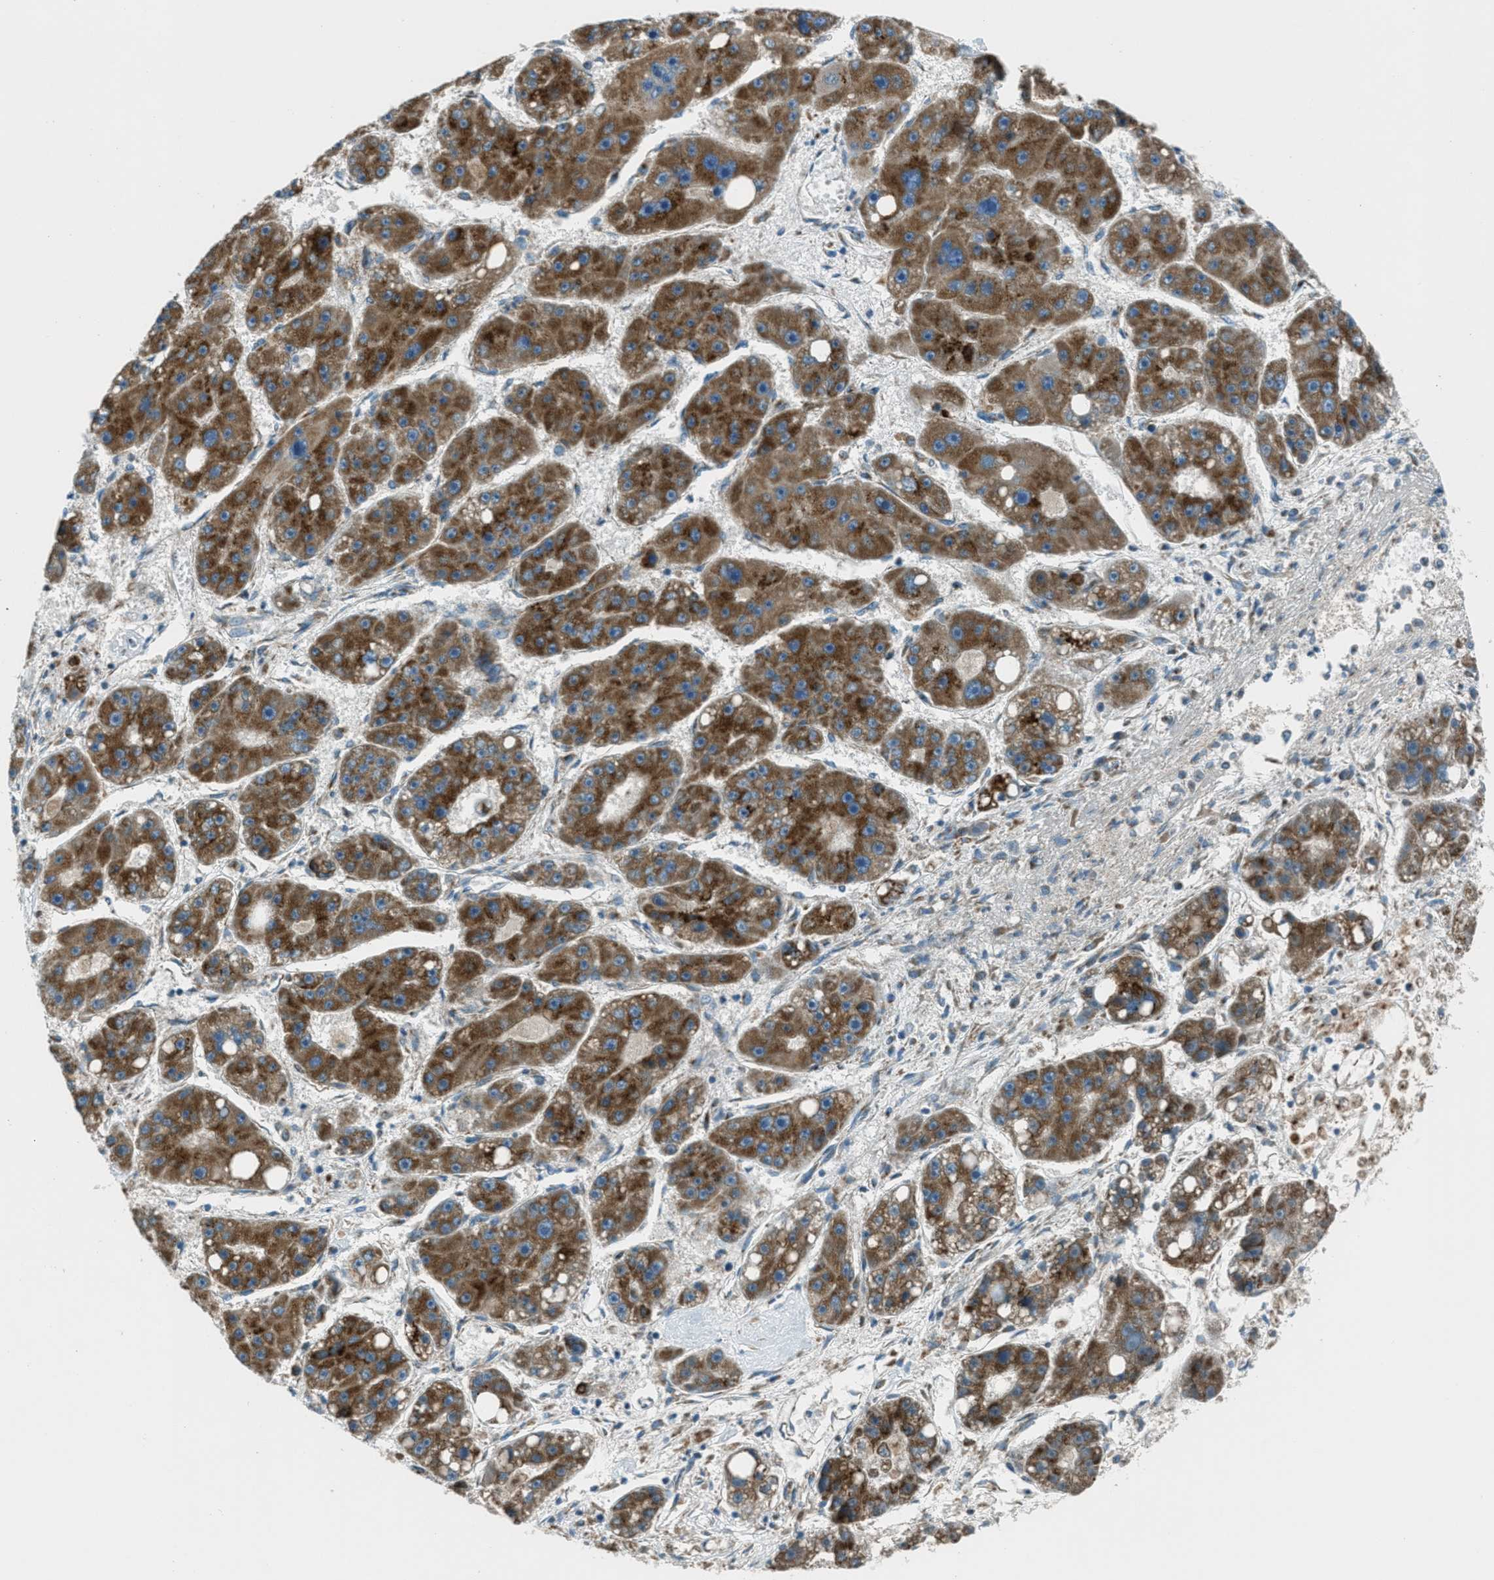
{"staining": {"intensity": "strong", "quantity": ">75%", "location": "cytoplasmic/membranous"}, "tissue": "liver cancer", "cell_type": "Tumor cells", "image_type": "cancer", "snomed": [{"axis": "morphology", "description": "Carcinoma, Hepatocellular, NOS"}, {"axis": "topography", "description": "Liver"}], "caption": "Strong cytoplasmic/membranous protein positivity is present in approximately >75% of tumor cells in hepatocellular carcinoma (liver). (DAB (3,3'-diaminobenzidine) IHC with brightfield microscopy, high magnification).", "gene": "BCKDK", "patient": {"sex": "female", "age": 61}}